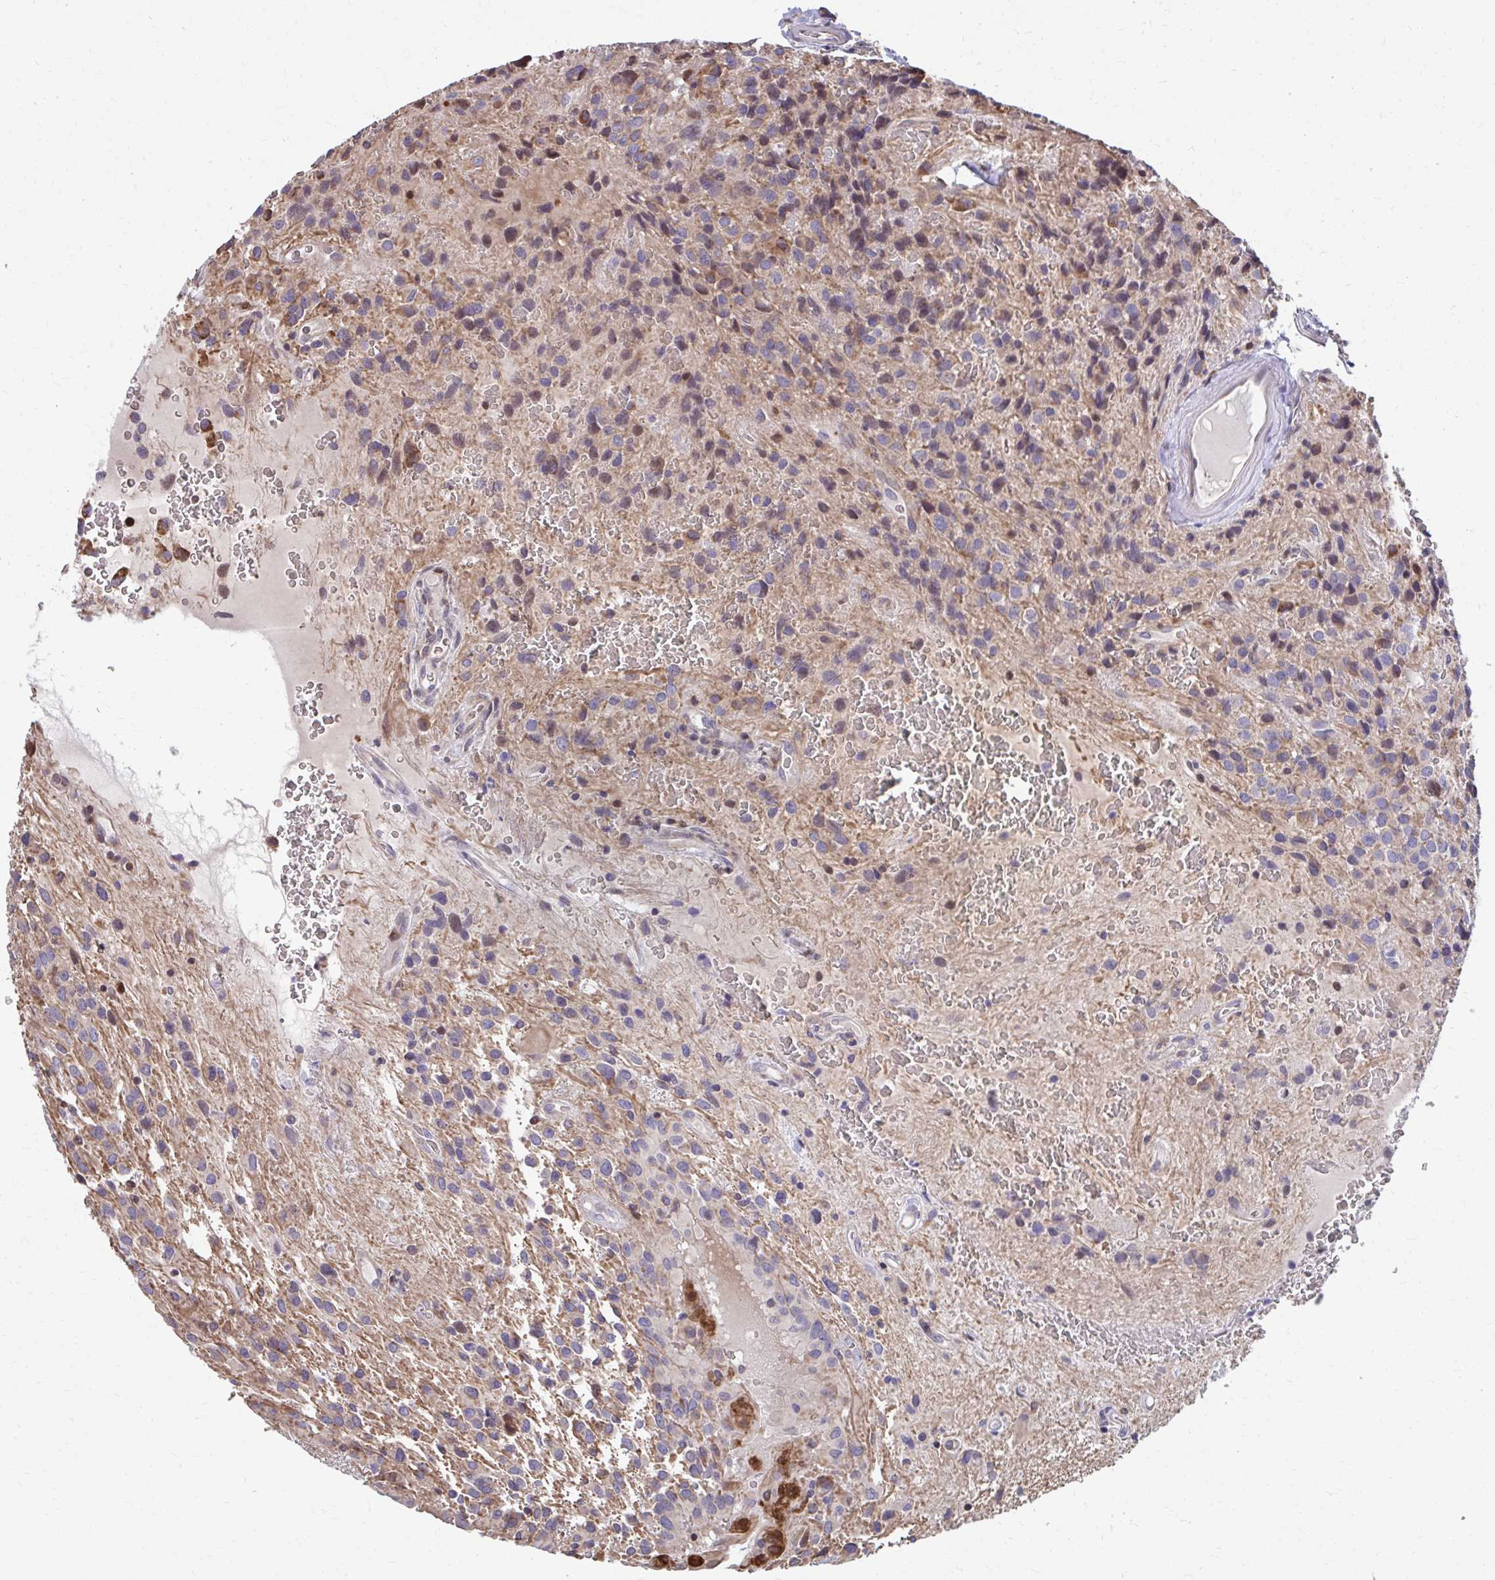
{"staining": {"intensity": "weak", "quantity": "<25%", "location": "cytoplasmic/membranous"}, "tissue": "glioma", "cell_type": "Tumor cells", "image_type": "cancer", "snomed": [{"axis": "morphology", "description": "Glioma, malignant, Low grade"}, {"axis": "topography", "description": "Brain"}], "caption": "Low-grade glioma (malignant) was stained to show a protein in brown. There is no significant positivity in tumor cells.", "gene": "ZNF778", "patient": {"sex": "male", "age": 56}}